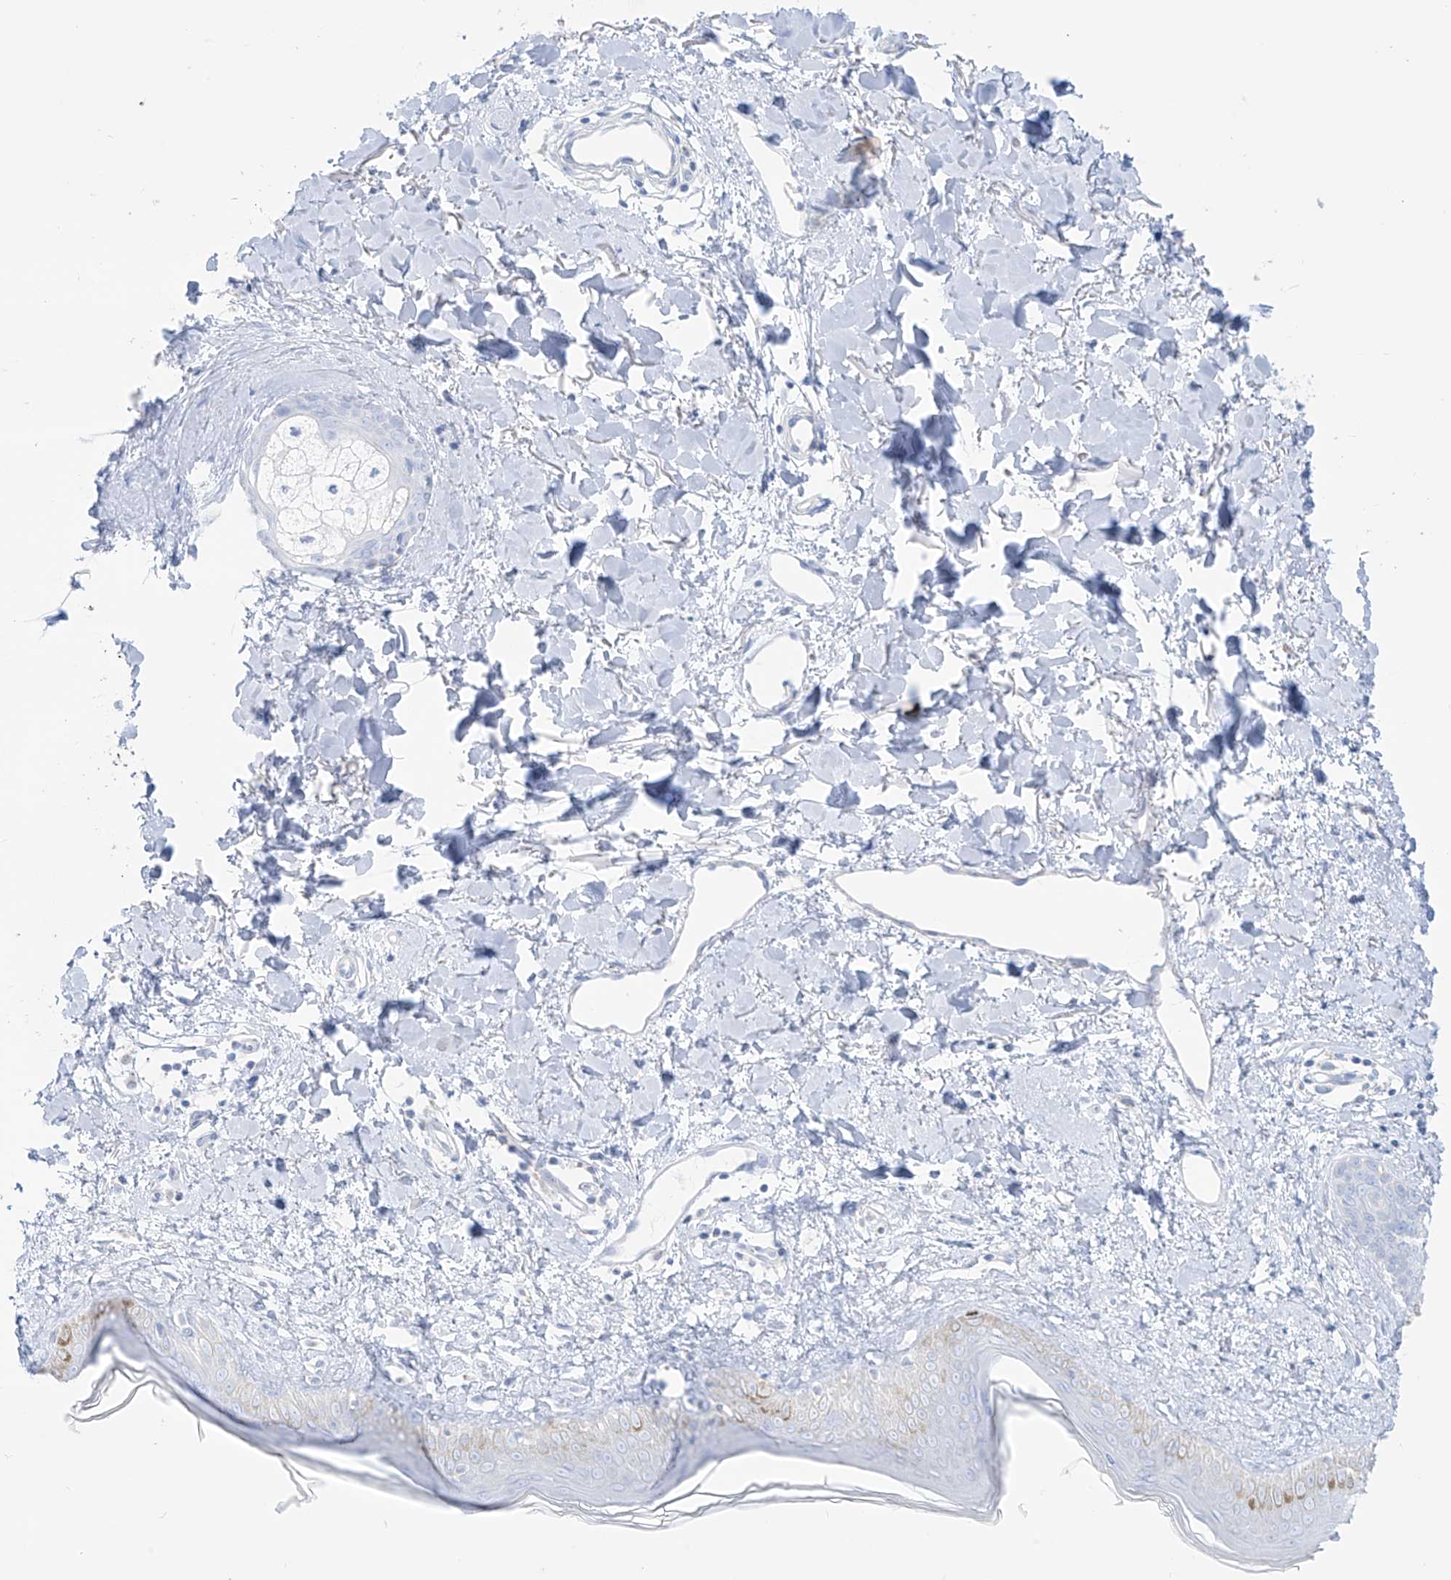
{"staining": {"intensity": "negative", "quantity": "none", "location": "none"}, "tissue": "skin", "cell_type": "Fibroblasts", "image_type": "normal", "snomed": [{"axis": "morphology", "description": "Normal tissue, NOS"}, {"axis": "topography", "description": "Skin"}], "caption": "This image is of benign skin stained with immunohistochemistry (IHC) to label a protein in brown with the nuclei are counter-stained blue. There is no positivity in fibroblasts.", "gene": "SLC26A3", "patient": {"sex": "female", "age": 58}}